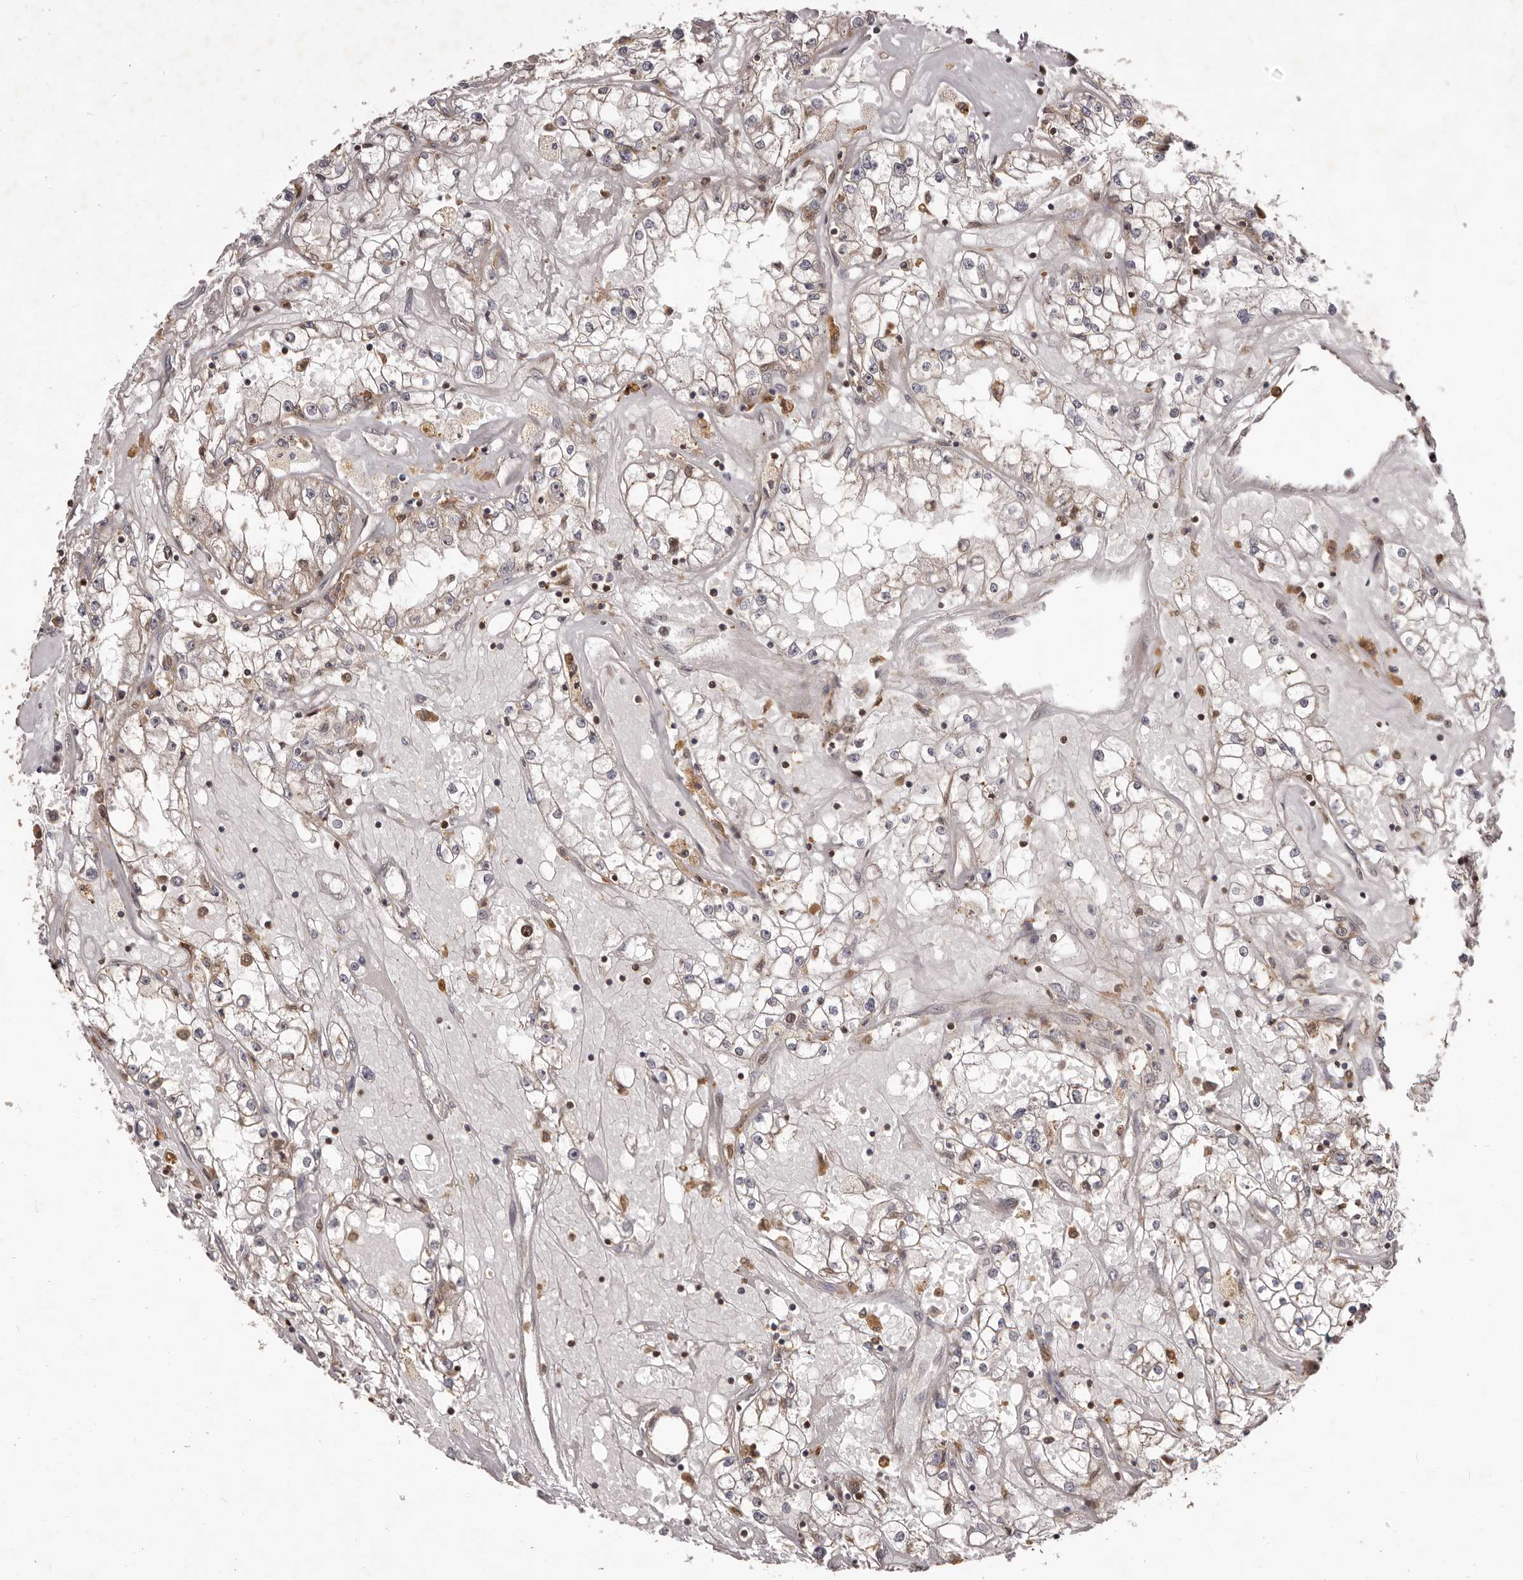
{"staining": {"intensity": "negative", "quantity": "none", "location": "none"}, "tissue": "renal cancer", "cell_type": "Tumor cells", "image_type": "cancer", "snomed": [{"axis": "morphology", "description": "Adenocarcinoma, NOS"}, {"axis": "topography", "description": "Kidney"}], "caption": "This is an IHC image of renal adenocarcinoma. There is no positivity in tumor cells.", "gene": "RNF187", "patient": {"sex": "male", "age": 56}}